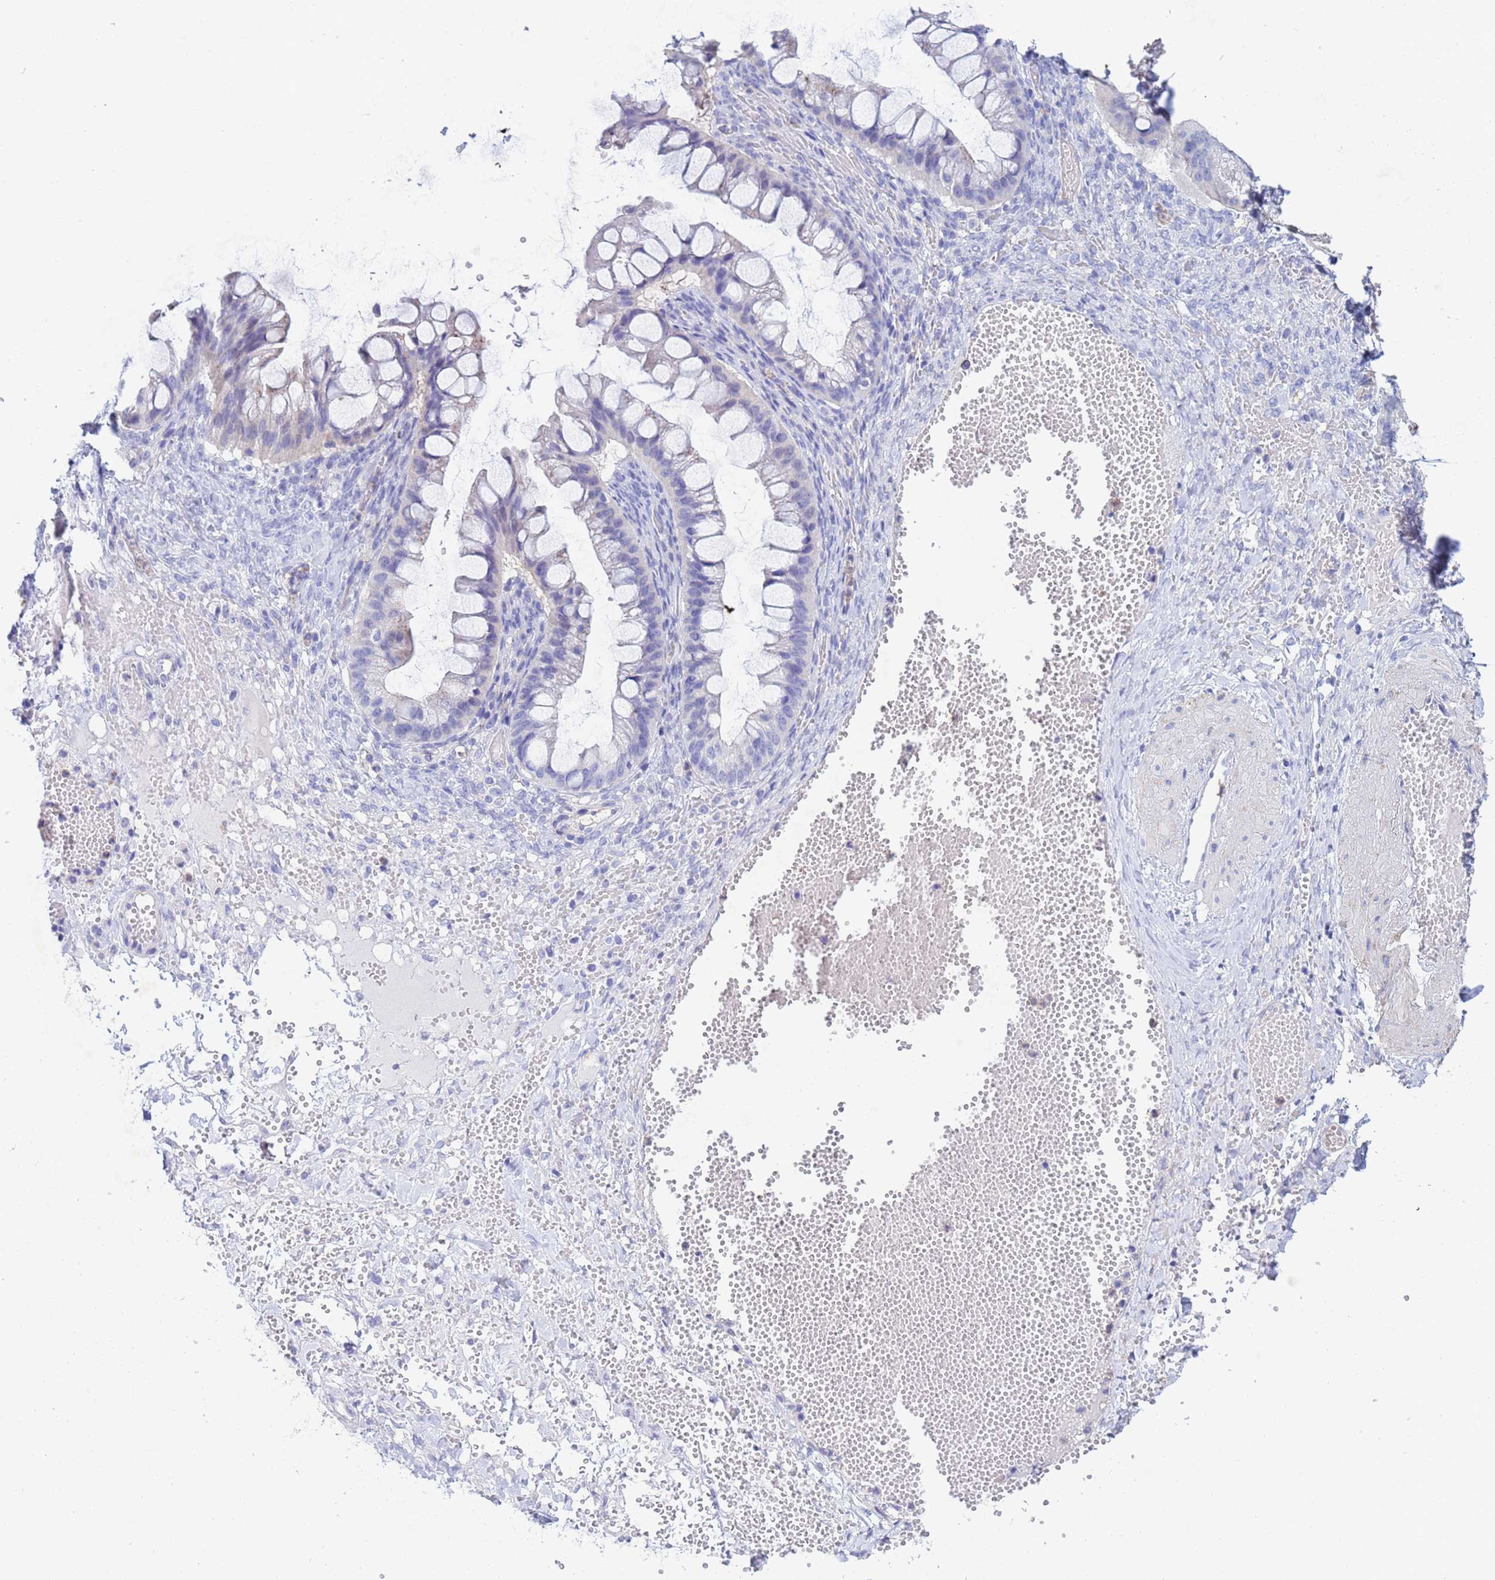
{"staining": {"intensity": "negative", "quantity": "none", "location": "none"}, "tissue": "ovarian cancer", "cell_type": "Tumor cells", "image_type": "cancer", "snomed": [{"axis": "morphology", "description": "Cystadenocarcinoma, mucinous, NOS"}, {"axis": "topography", "description": "Ovary"}], "caption": "This histopathology image is of ovarian cancer (mucinous cystadenocarcinoma) stained with immunohistochemistry to label a protein in brown with the nuclei are counter-stained blue. There is no expression in tumor cells.", "gene": "CSTB", "patient": {"sex": "female", "age": 73}}